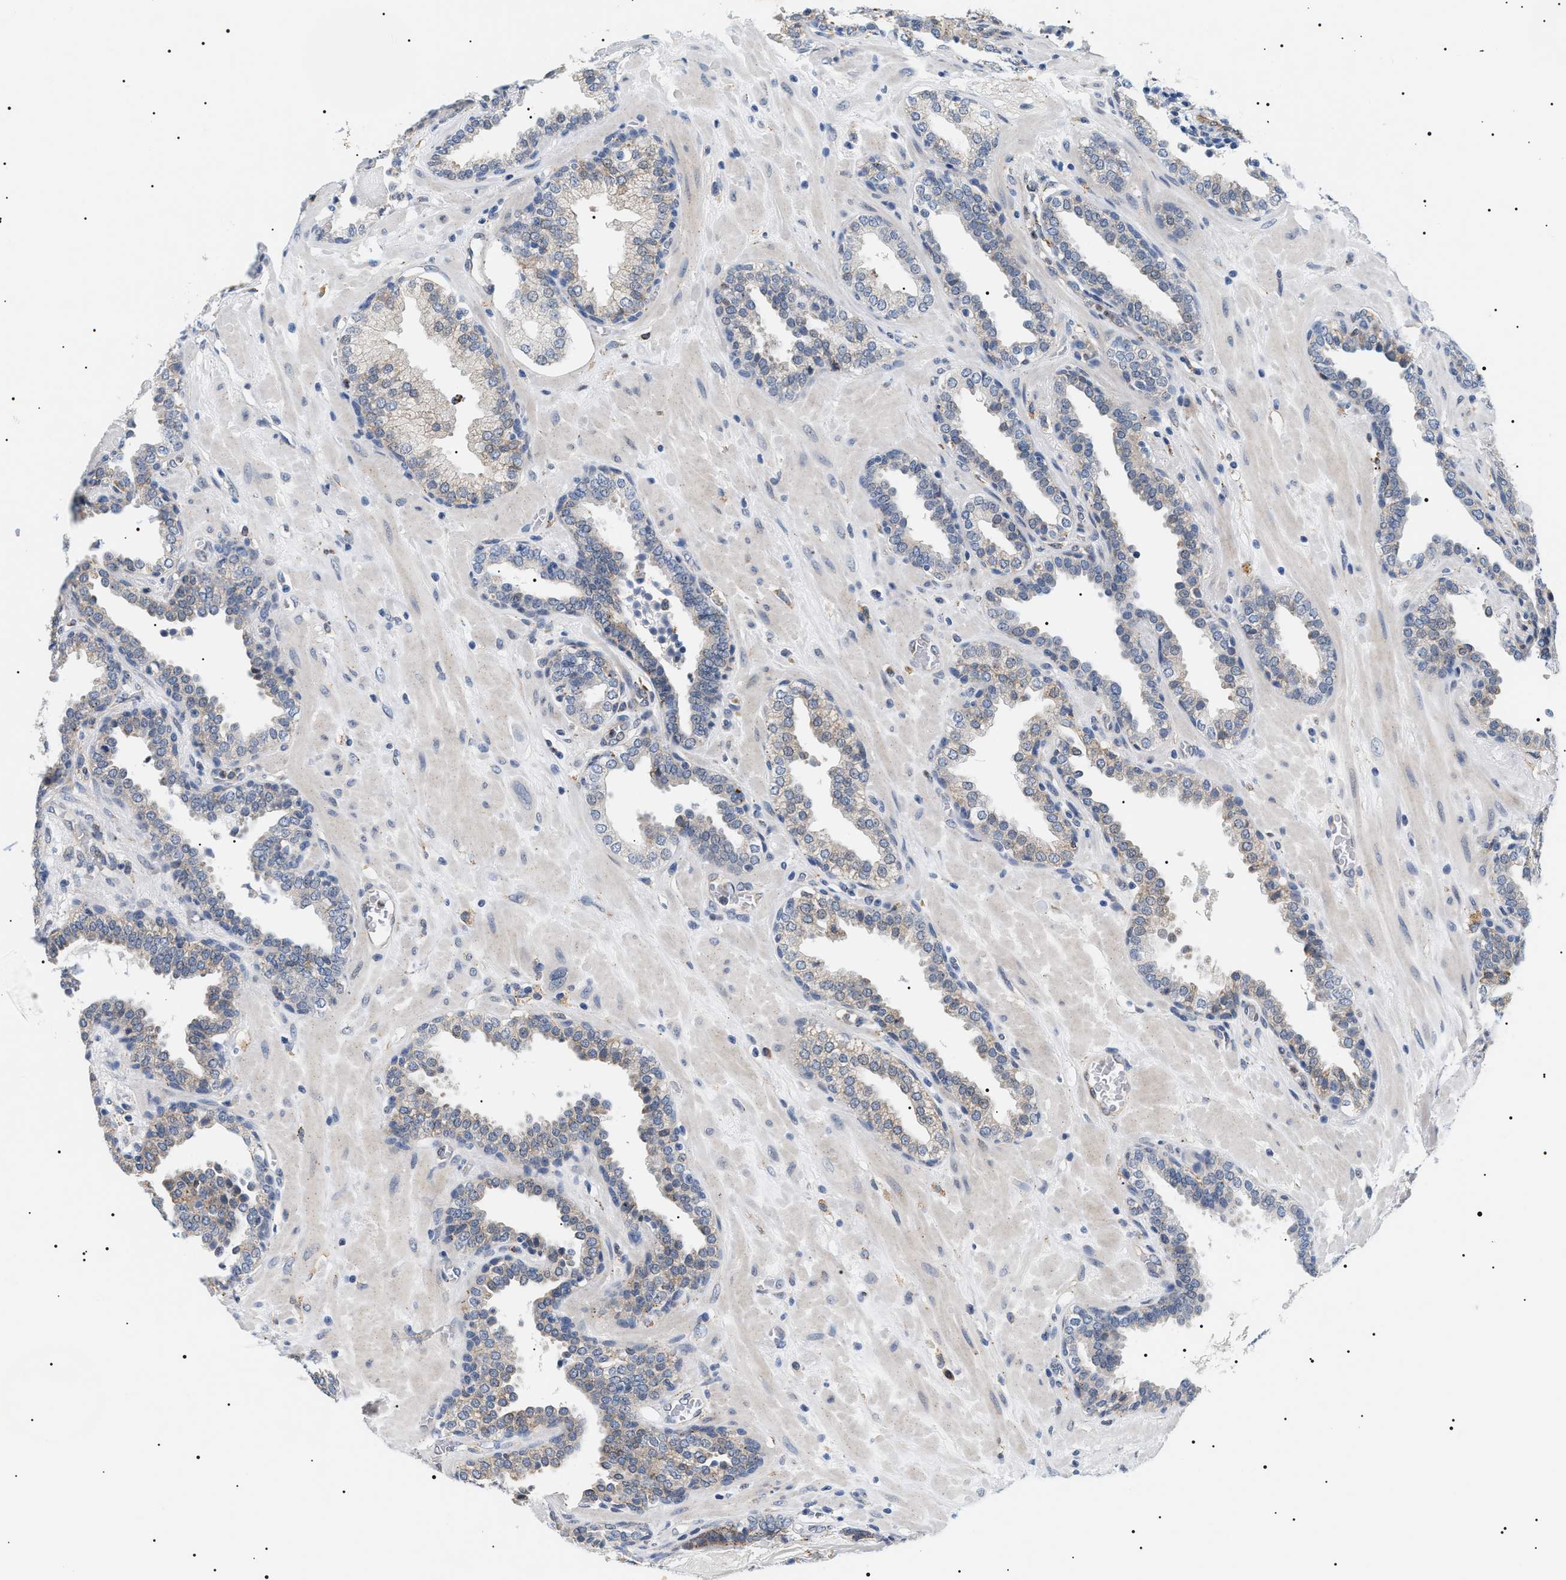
{"staining": {"intensity": "weak", "quantity": "<25%", "location": "cytoplasmic/membranous"}, "tissue": "prostate", "cell_type": "Glandular cells", "image_type": "normal", "snomed": [{"axis": "morphology", "description": "Normal tissue, NOS"}, {"axis": "topography", "description": "Prostate"}], "caption": "Immunohistochemistry of normal prostate shows no staining in glandular cells.", "gene": "HSD17B11", "patient": {"sex": "male", "age": 51}}